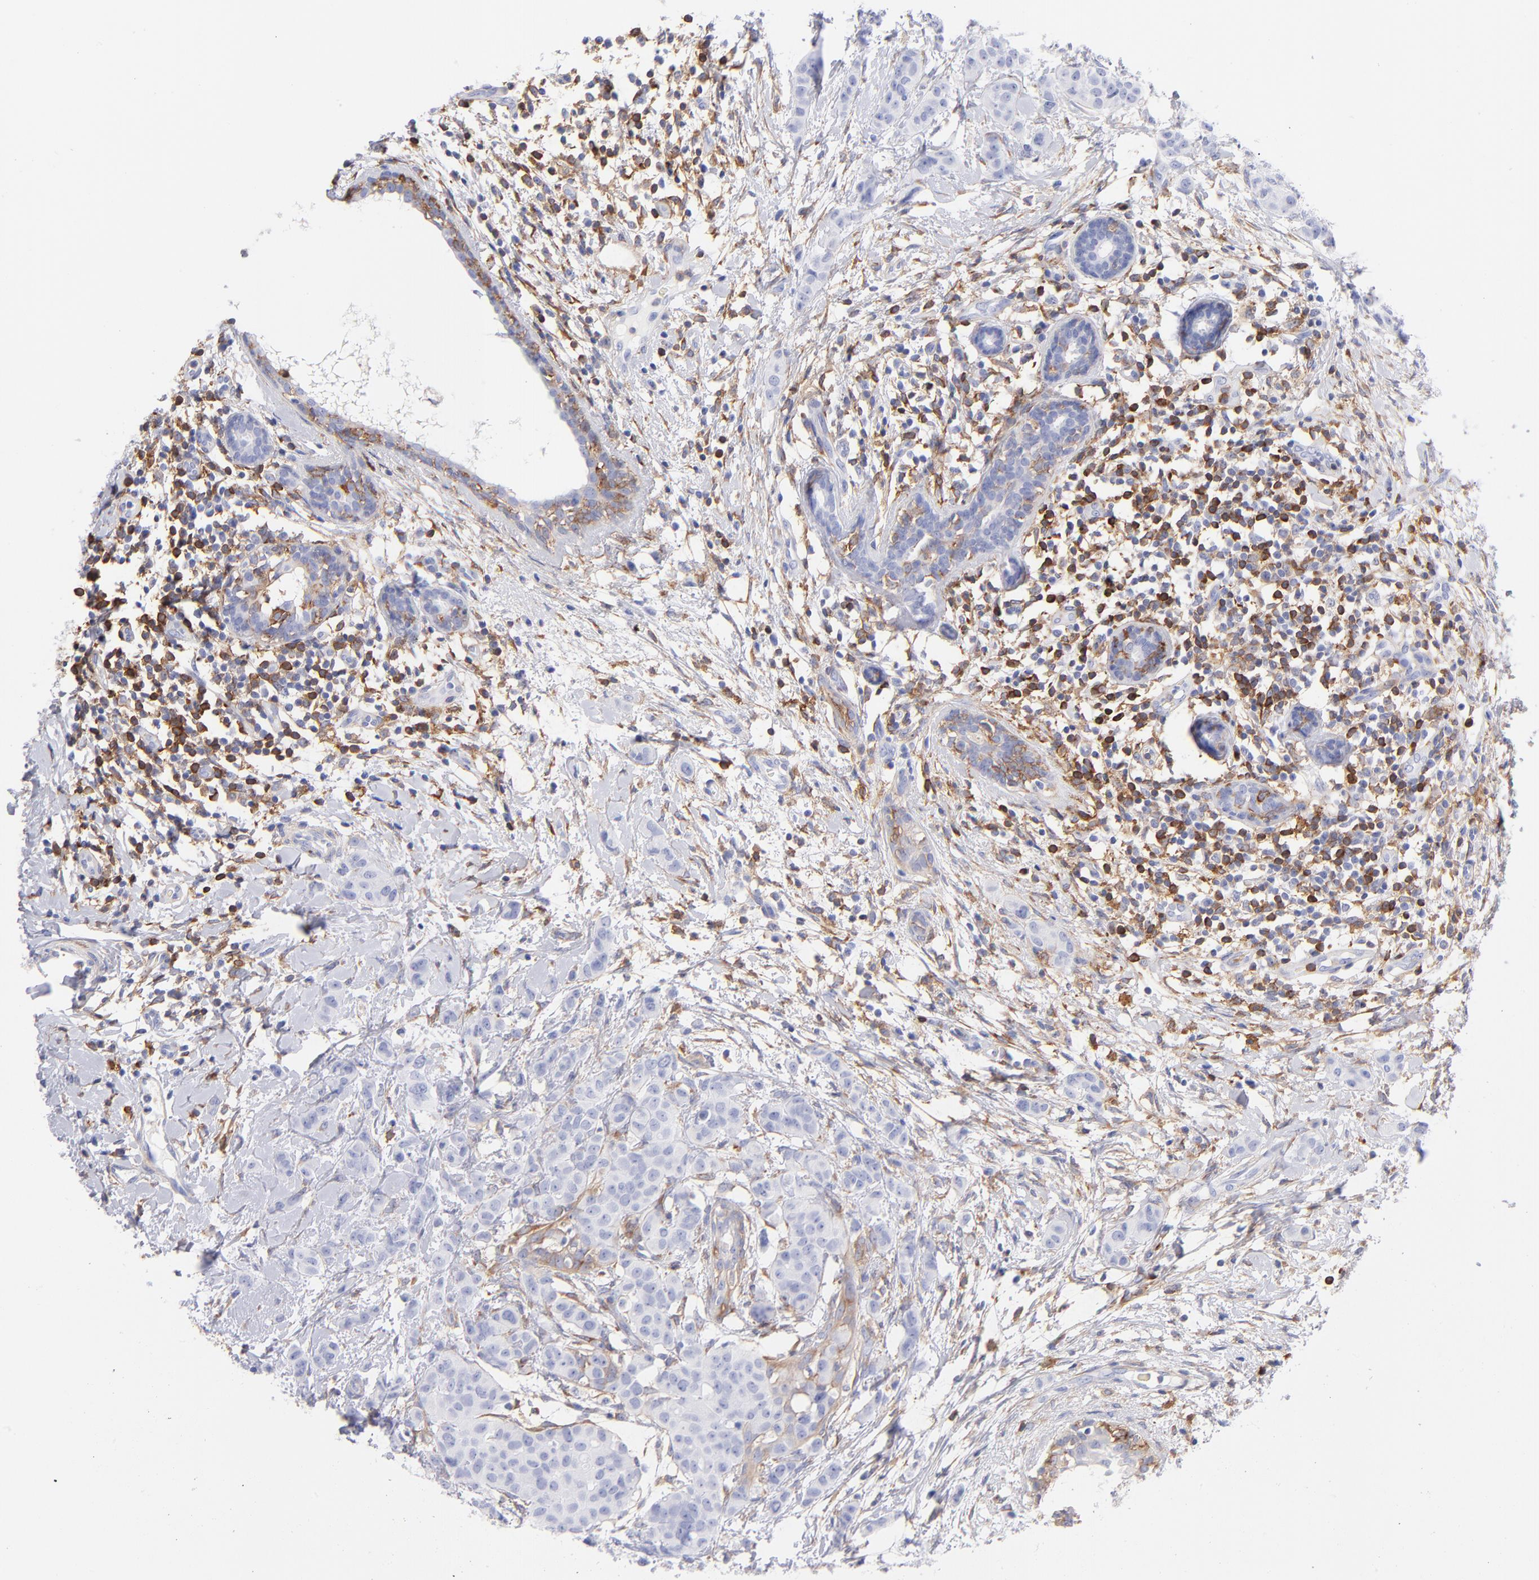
{"staining": {"intensity": "negative", "quantity": "none", "location": "none"}, "tissue": "breast cancer", "cell_type": "Tumor cells", "image_type": "cancer", "snomed": [{"axis": "morphology", "description": "Duct carcinoma"}, {"axis": "topography", "description": "Breast"}], "caption": "The micrograph shows no staining of tumor cells in breast infiltrating ductal carcinoma.", "gene": "PRKCA", "patient": {"sex": "female", "age": 40}}